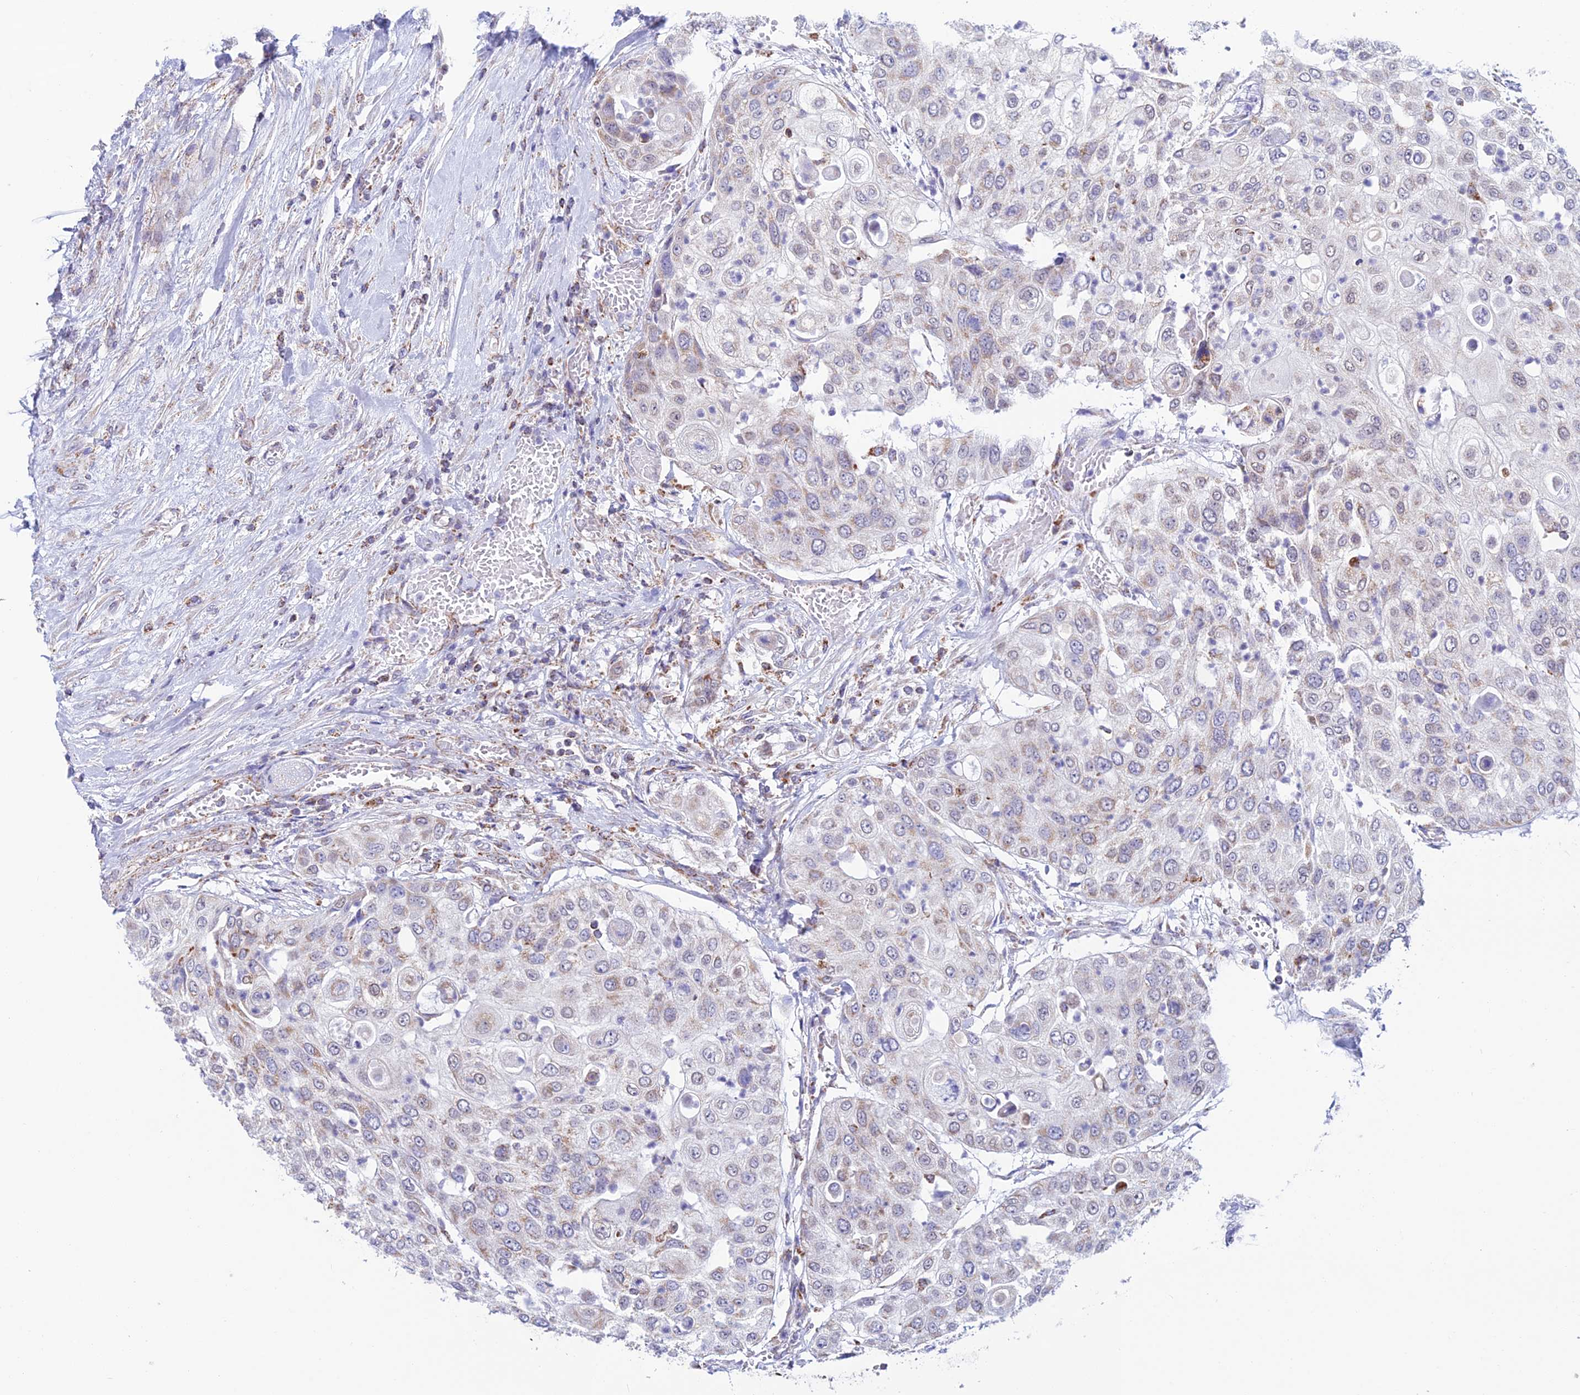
{"staining": {"intensity": "weak", "quantity": "<25%", "location": "cytoplasmic/membranous"}, "tissue": "urothelial cancer", "cell_type": "Tumor cells", "image_type": "cancer", "snomed": [{"axis": "morphology", "description": "Urothelial carcinoma, High grade"}, {"axis": "topography", "description": "Urinary bladder"}], "caption": "Tumor cells are negative for protein expression in human urothelial cancer.", "gene": "ZNG1B", "patient": {"sex": "female", "age": 79}}